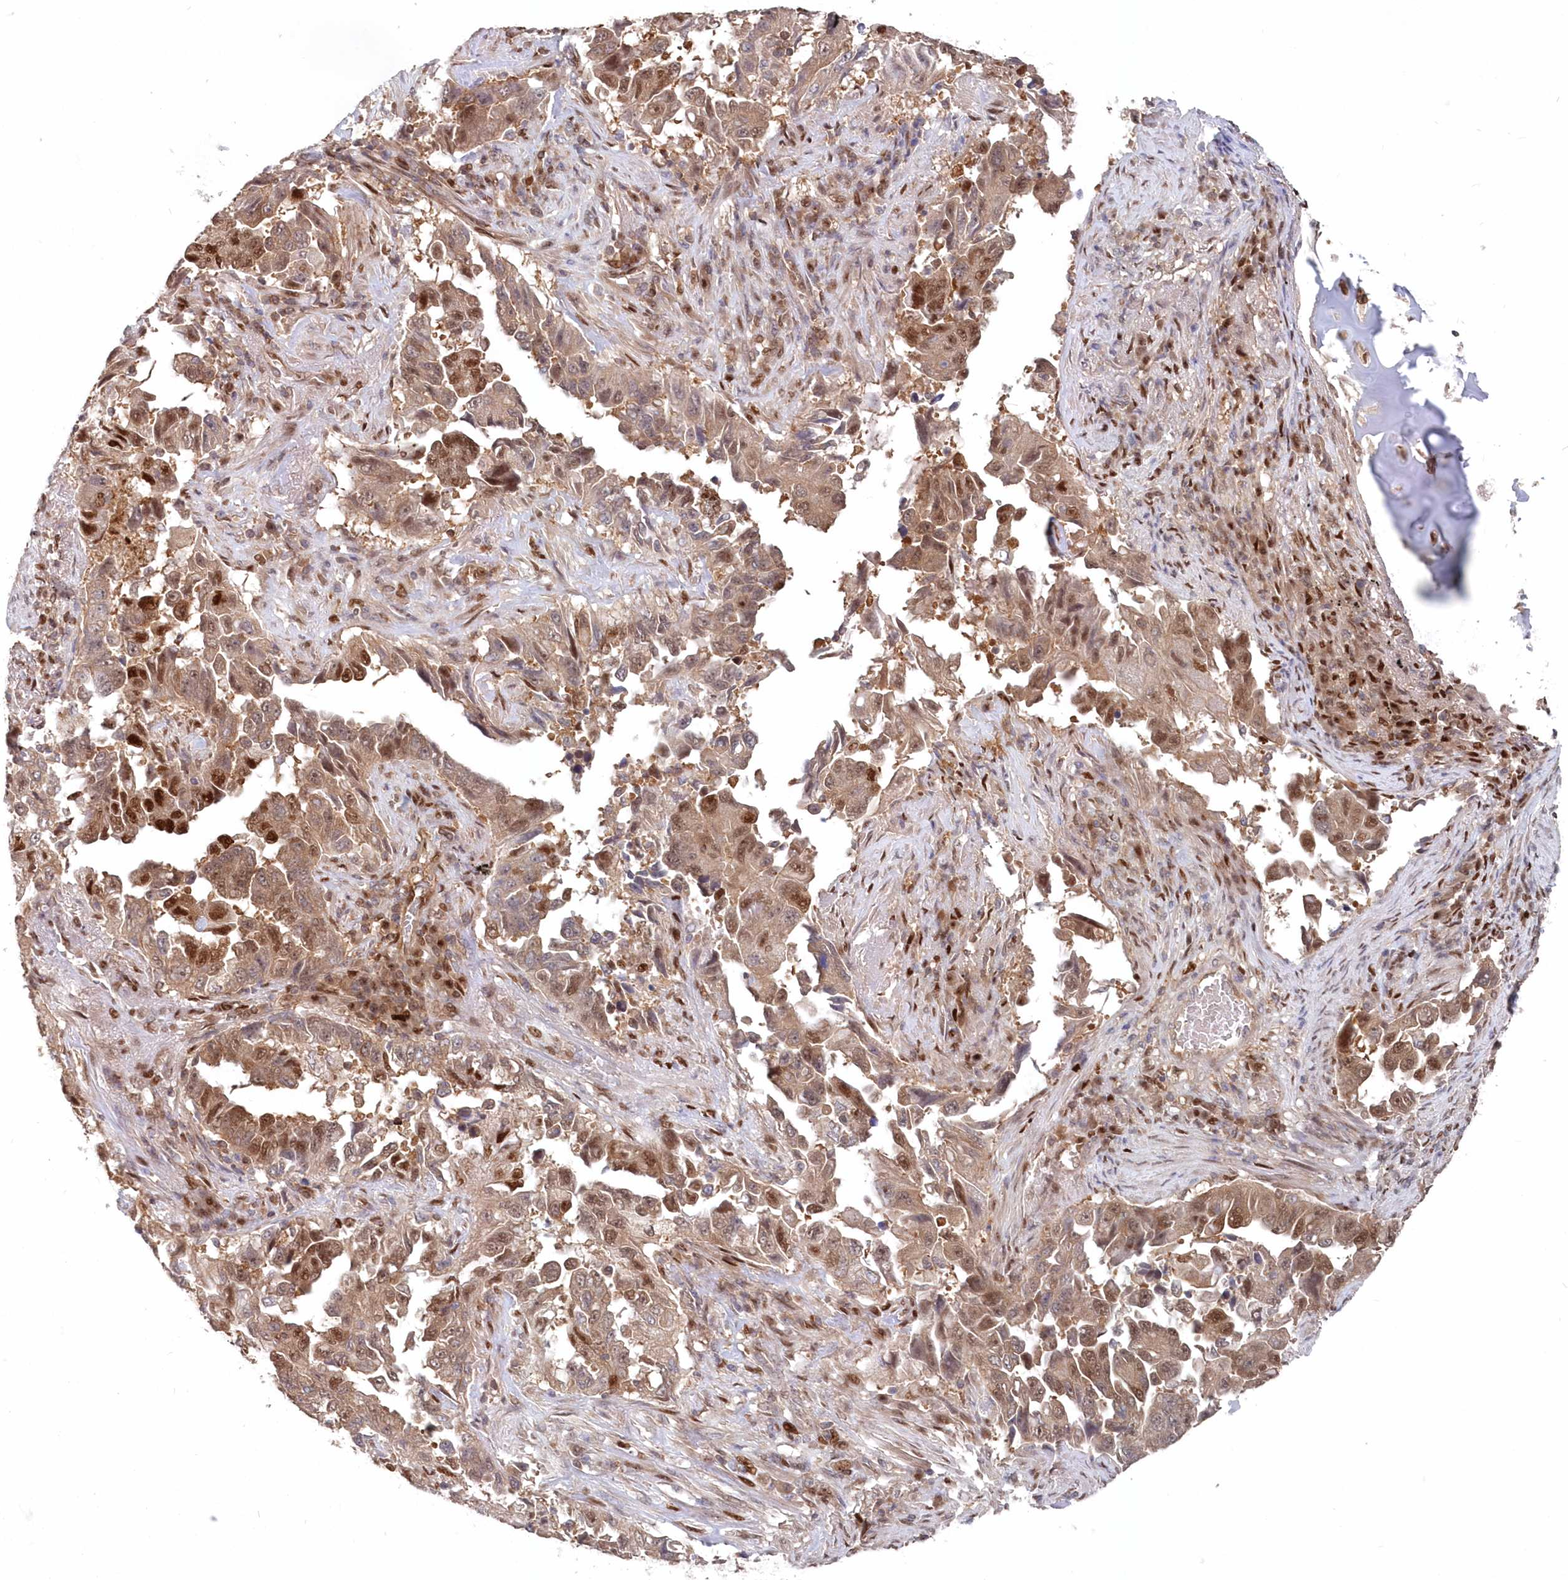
{"staining": {"intensity": "moderate", "quantity": ">75%", "location": "cytoplasmic/membranous,nuclear"}, "tissue": "lung cancer", "cell_type": "Tumor cells", "image_type": "cancer", "snomed": [{"axis": "morphology", "description": "Adenocarcinoma, NOS"}, {"axis": "topography", "description": "Lung"}], "caption": "Tumor cells exhibit medium levels of moderate cytoplasmic/membranous and nuclear staining in about >75% of cells in lung cancer.", "gene": "ABHD14B", "patient": {"sex": "female", "age": 51}}